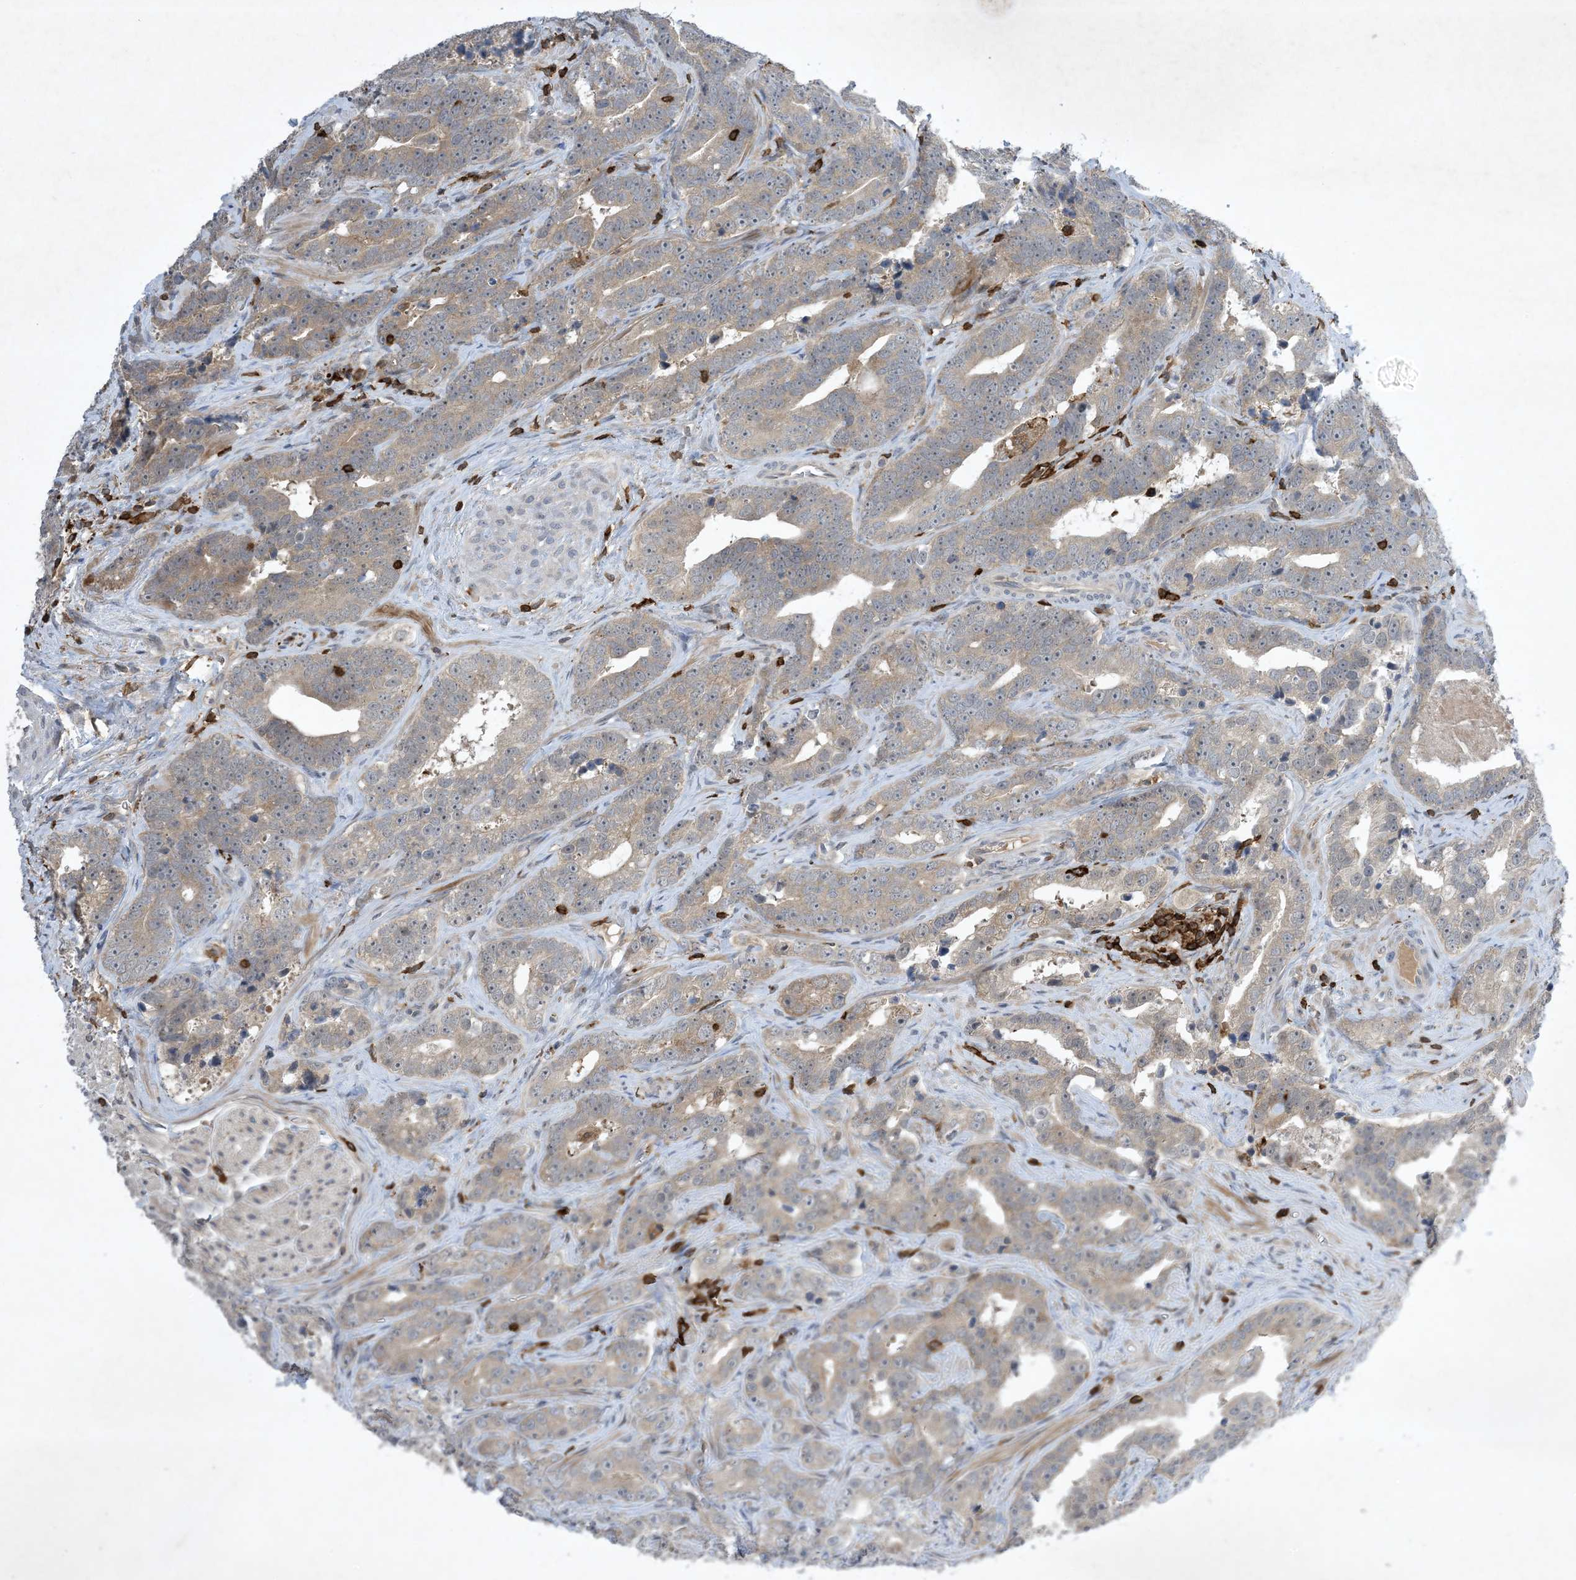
{"staining": {"intensity": "weak", "quantity": "25%-75%", "location": "cytoplasmic/membranous"}, "tissue": "prostate cancer", "cell_type": "Tumor cells", "image_type": "cancer", "snomed": [{"axis": "morphology", "description": "Adenocarcinoma, High grade"}, {"axis": "topography", "description": "Prostate"}], "caption": "Human prostate adenocarcinoma (high-grade) stained with a brown dye demonstrates weak cytoplasmic/membranous positive positivity in approximately 25%-75% of tumor cells.", "gene": "AK9", "patient": {"sex": "male", "age": 62}}